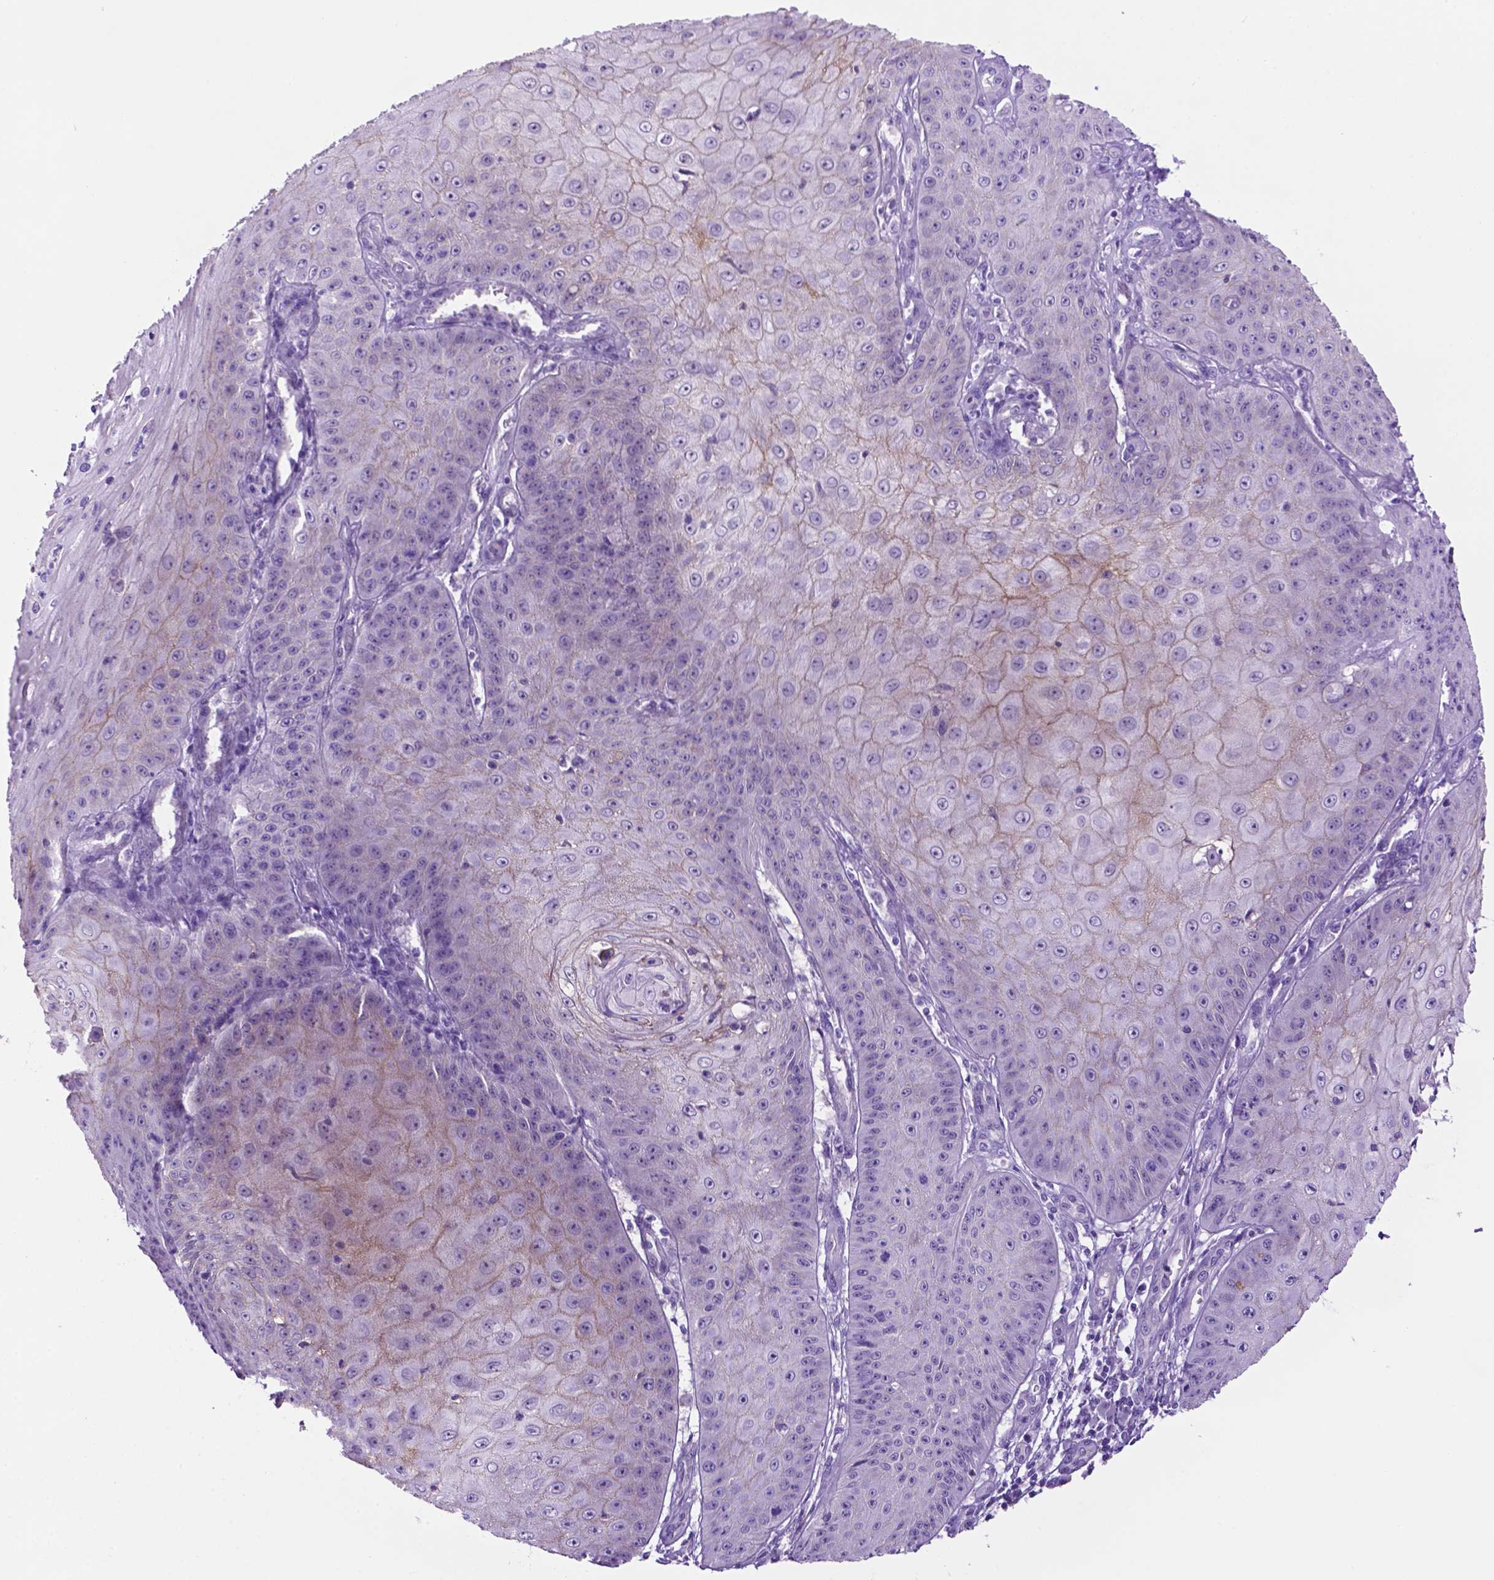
{"staining": {"intensity": "weak", "quantity": "<25%", "location": "cytoplasmic/membranous"}, "tissue": "skin cancer", "cell_type": "Tumor cells", "image_type": "cancer", "snomed": [{"axis": "morphology", "description": "Squamous cell carcinoma, NOS"}, {"axis": "topography", "description": "Skin"}], "caption": "The IHC image has no significant positivity in tumor cells of squamous cell carcinoma (skin) tissue.", "gene": "TACSTD2", "patient": {"sex": "male", "age": 70}}